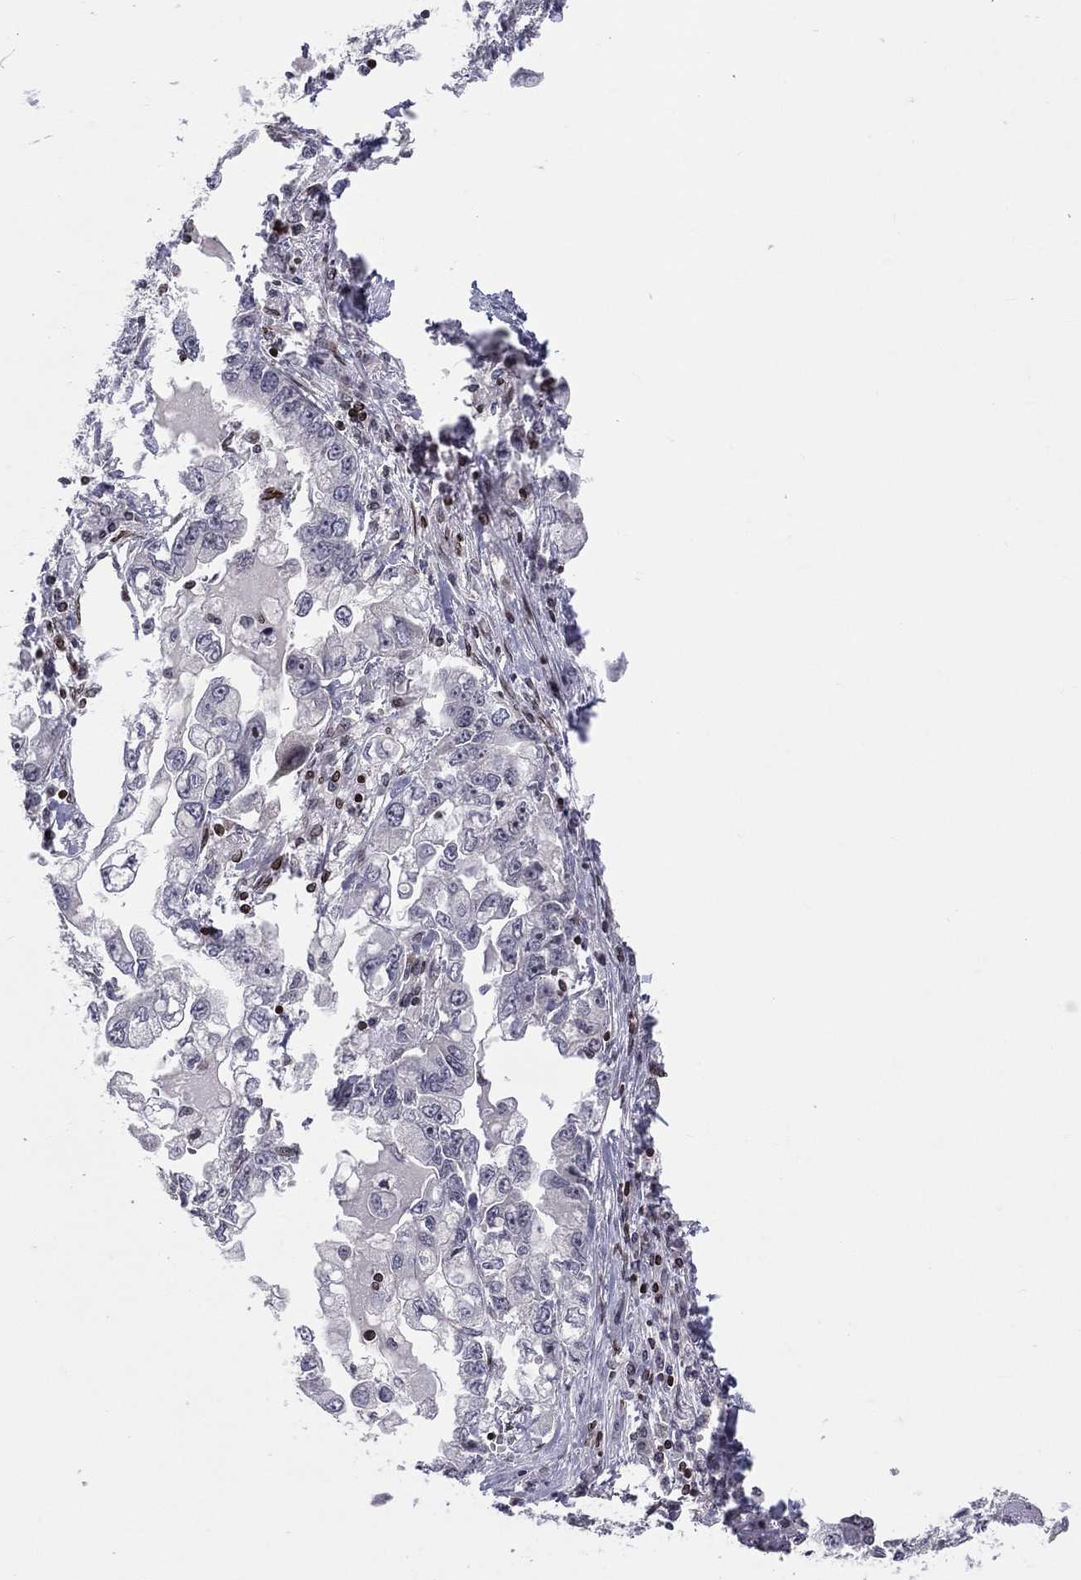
{"staining": {"intensity": "negative", "quantity": "none", "location": "none"}, "tissue": "stomach cancer", "cell_type": "Tumor cells", "image_type": "cancer", "snomed": [{"axis": "morphology", "description": "Adenocarcinoma, NOS"}, {"axis": "topography", "description": "Stomach, lower"}], "caption": "Tumor cells show no significant positivity in stomach adenocarcinoma.", "gene": "DBF4B", "patient": {"sex": "female", "age": 93}}